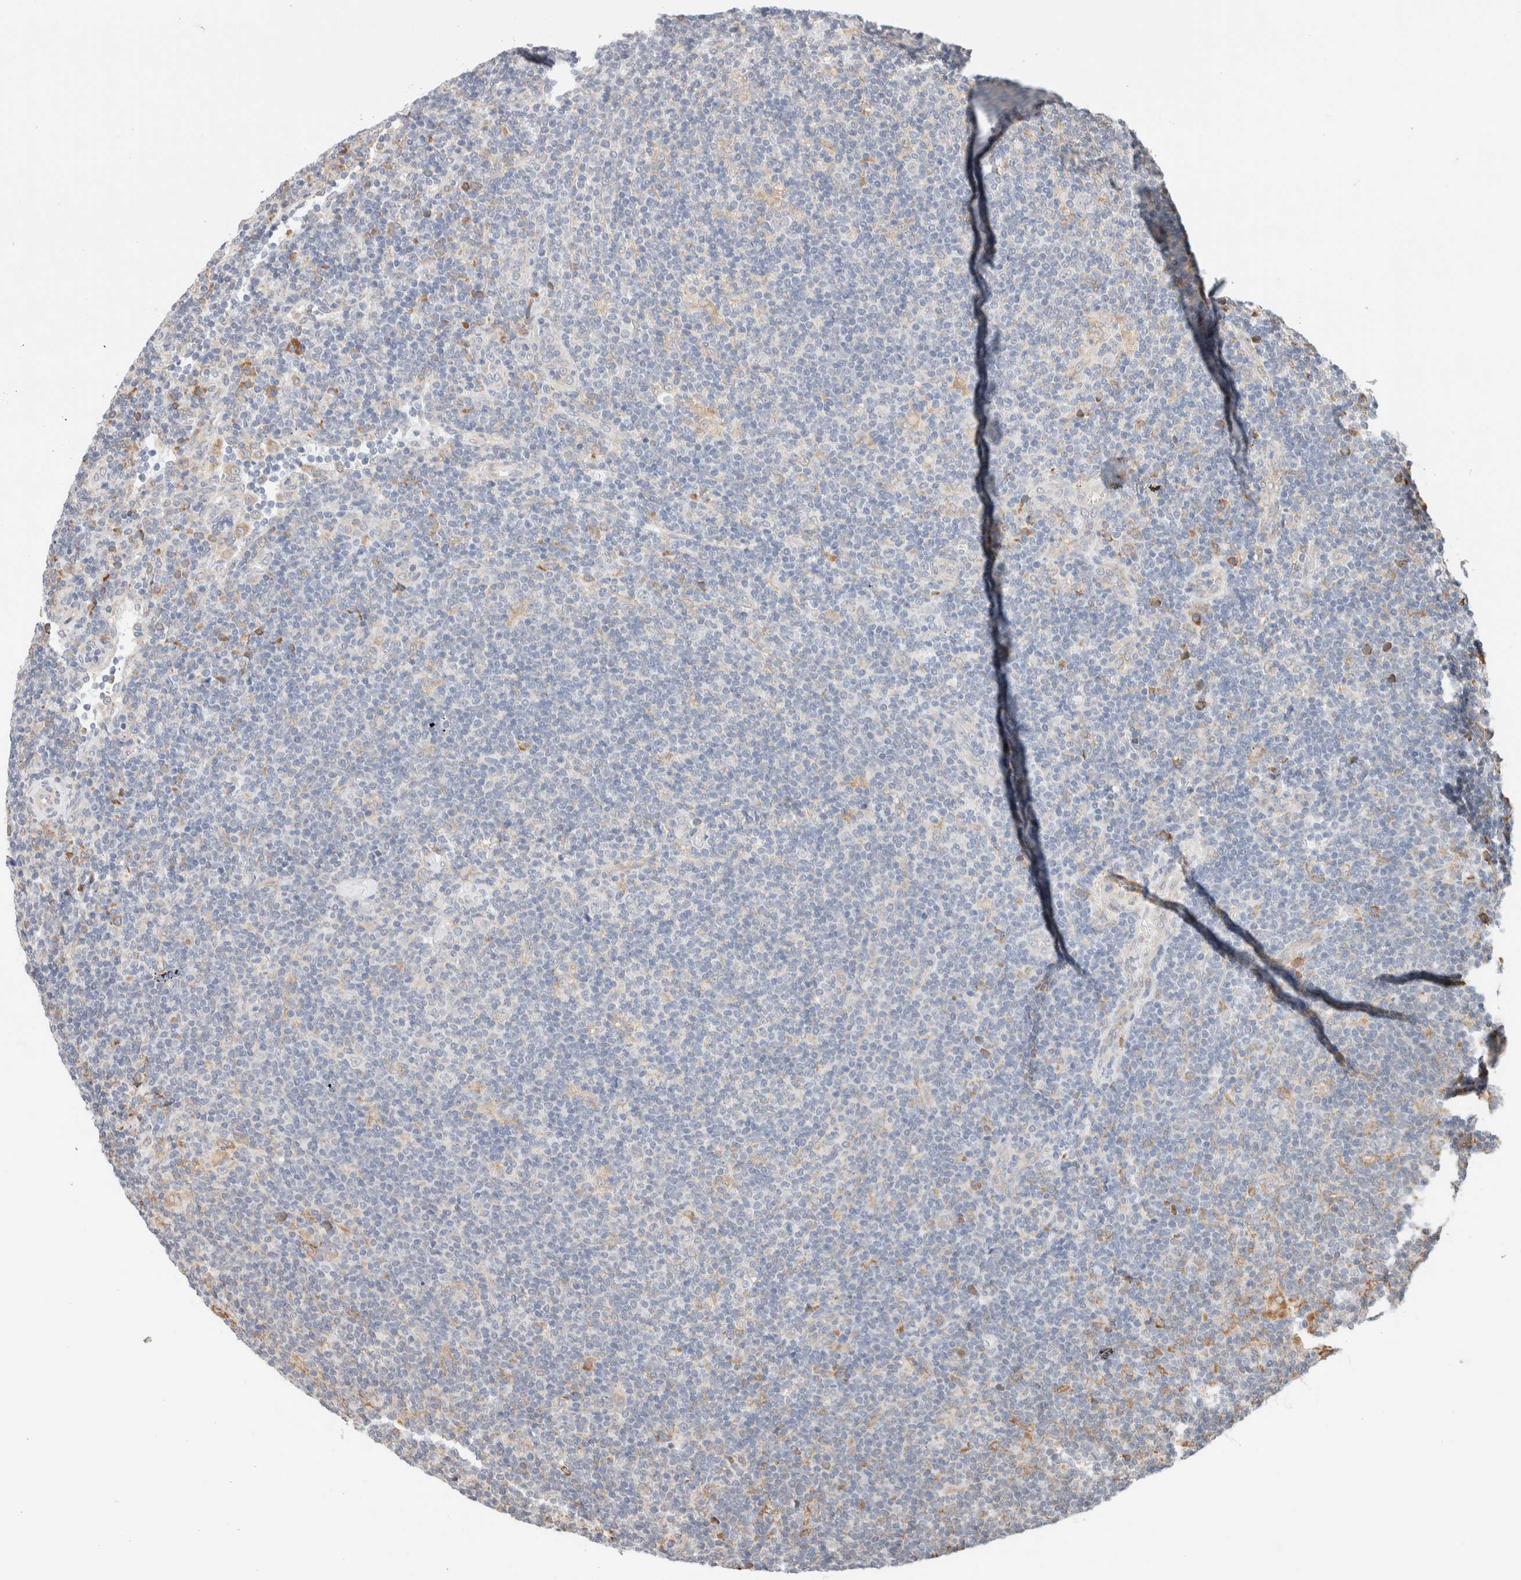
{"staining": {"intensity": "negative", "quantity": "none", "location": "none"}, "tissue": "lymphoma", "cell_type": "Tumor cells", "image_type": "cancer", "snomed": [{"axis": "morphology", "description": "Hodgkin's disease, NOS"}, {"axis": "topography", "description": "Lymph node"}], "caption": "An image of lymphoma stained for a protein reveals no brown staining in tumor cells.", "gene": "INTS1", "patient": {"sex": "female", "age": 57}}